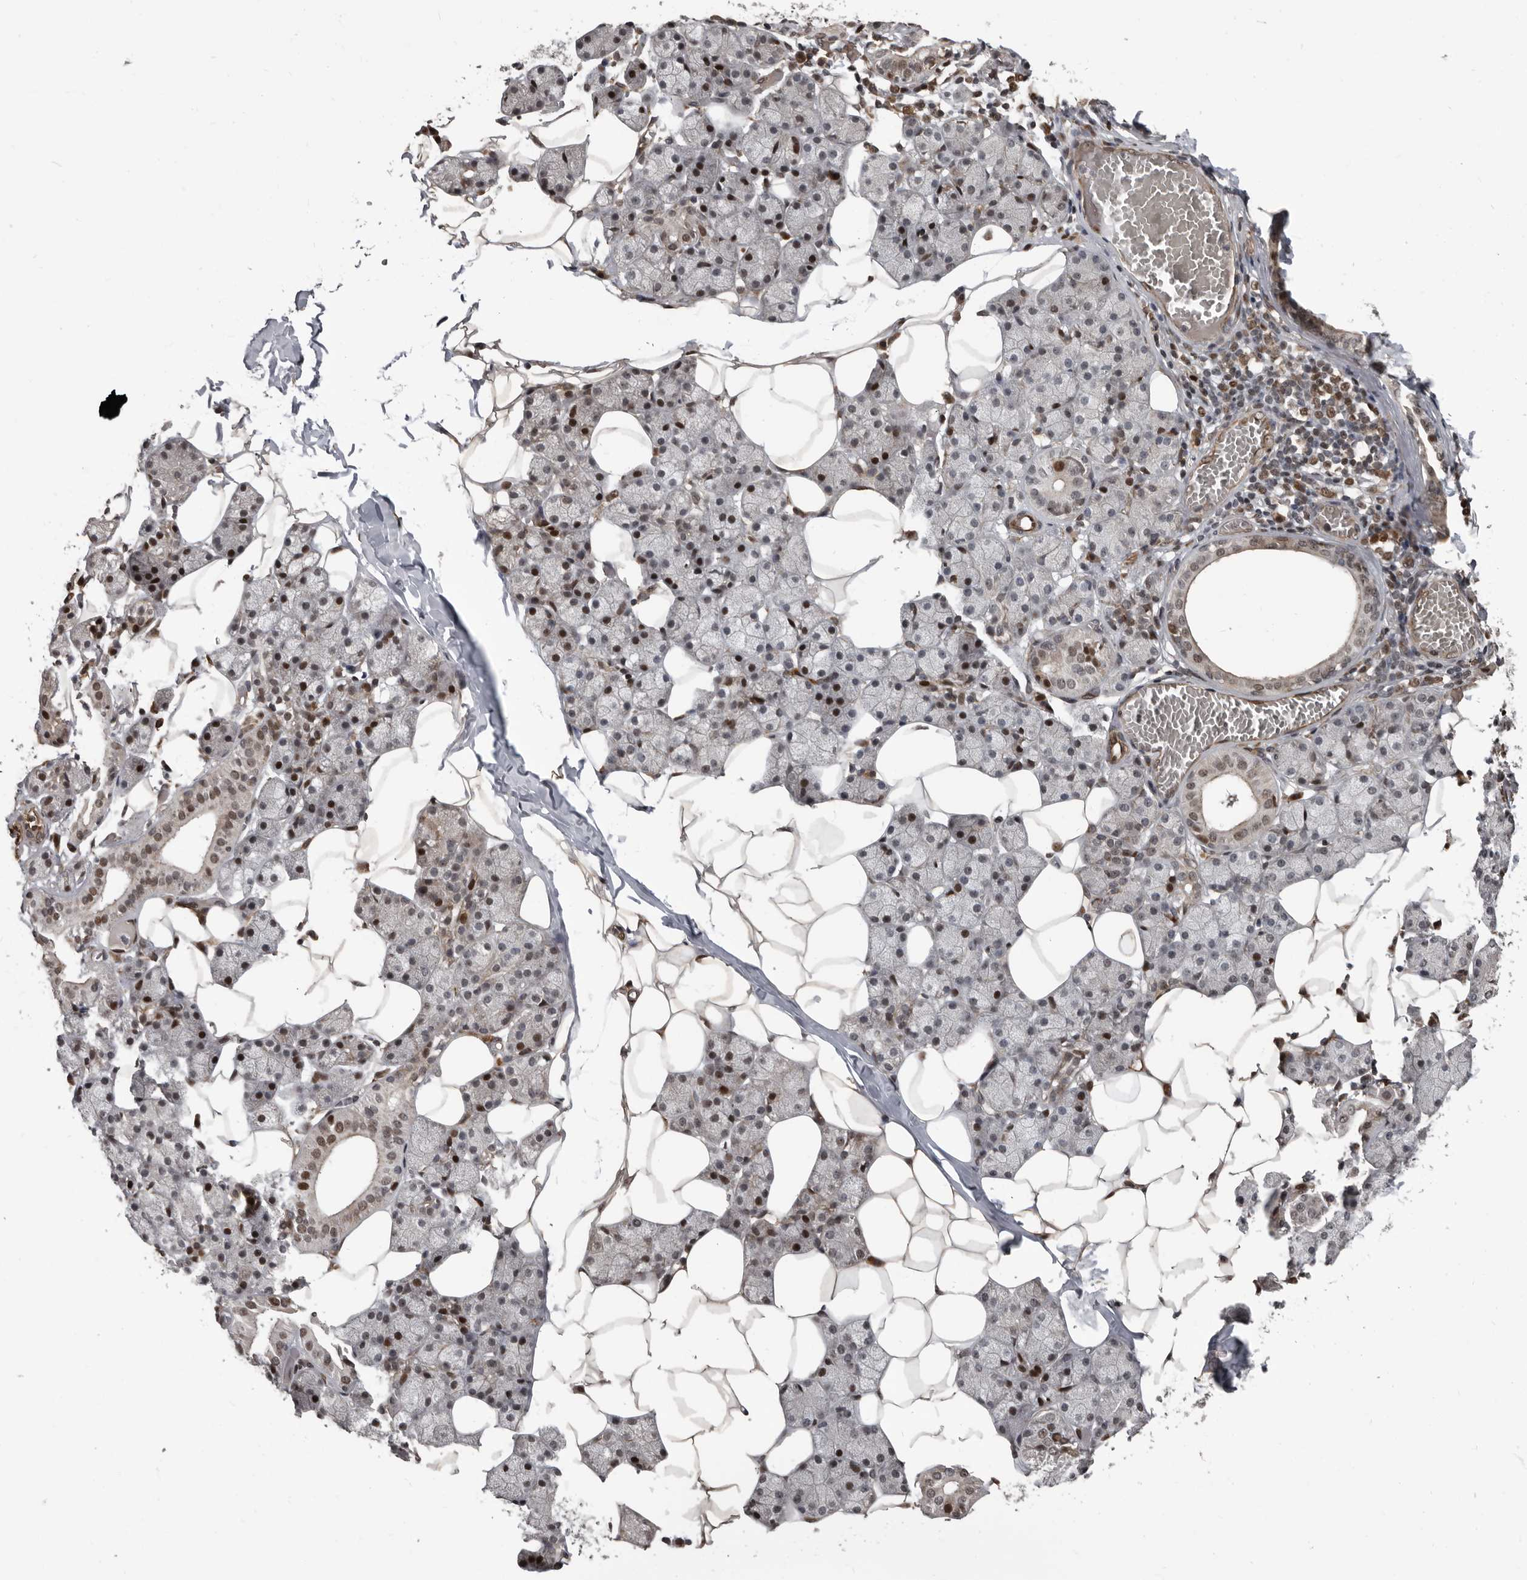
{"staining": {"intensity": "strong", "quantity": "25%-75%", "location": "cytoplasmic/membranous,nuclear"}, "tissue": "salivary gland", "cell_type": "Glandular cells", "image_type": "normal", "snomed": [{"axis": "morphology", "description": "Normal tissue, NOS"}, {"axis": "topography", "description": "Salivary gland"}], "caption": "Glandular cells exhibit high levels of strong cytoplasmic/membranous,nuclear expression in approximately 25%-75% of cells in benign salivary gland.", "gene": "CHD1L", "patient": {"sex": "female", "age": 33}}